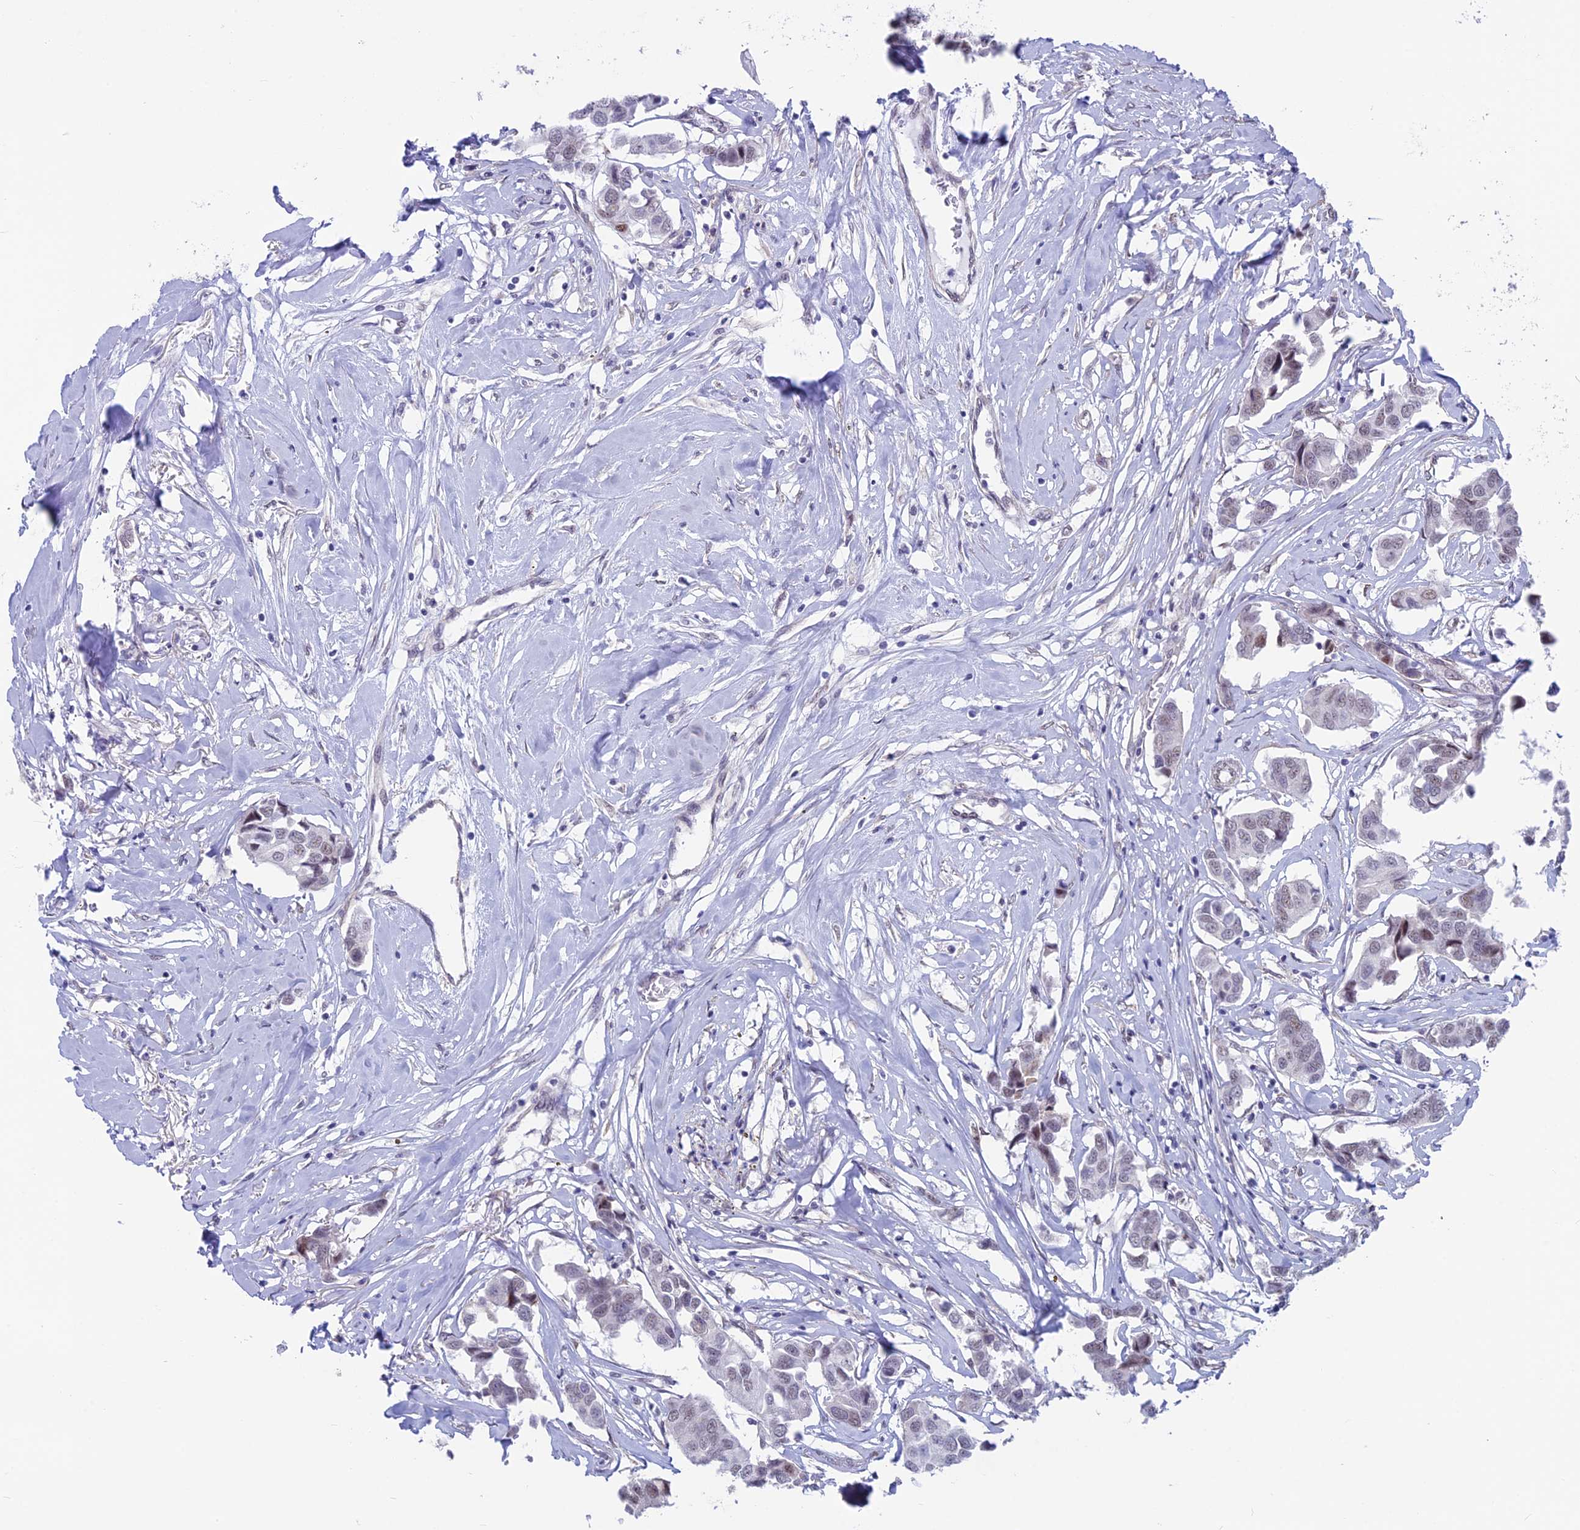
{"staining": {"intensity": "weak", "quantity": "25%-75%", "location": "nuclear"}, "tissue": "breast cancer", "cell_type": "Tumor cells", "image_type": "cancer", "snomed": [{"axis": "morphology", "description": "Duct carcinoma"}, {"axis": "topography", "description": "Breast"}], "caption": "Brown immunohistochemical staining in human breast cancer exhibits weak nuclear positivity in approximately 25%-75% of tumor cells.", "gene": "SRSF5", "patient": {"sex": "female", "age": 80}}